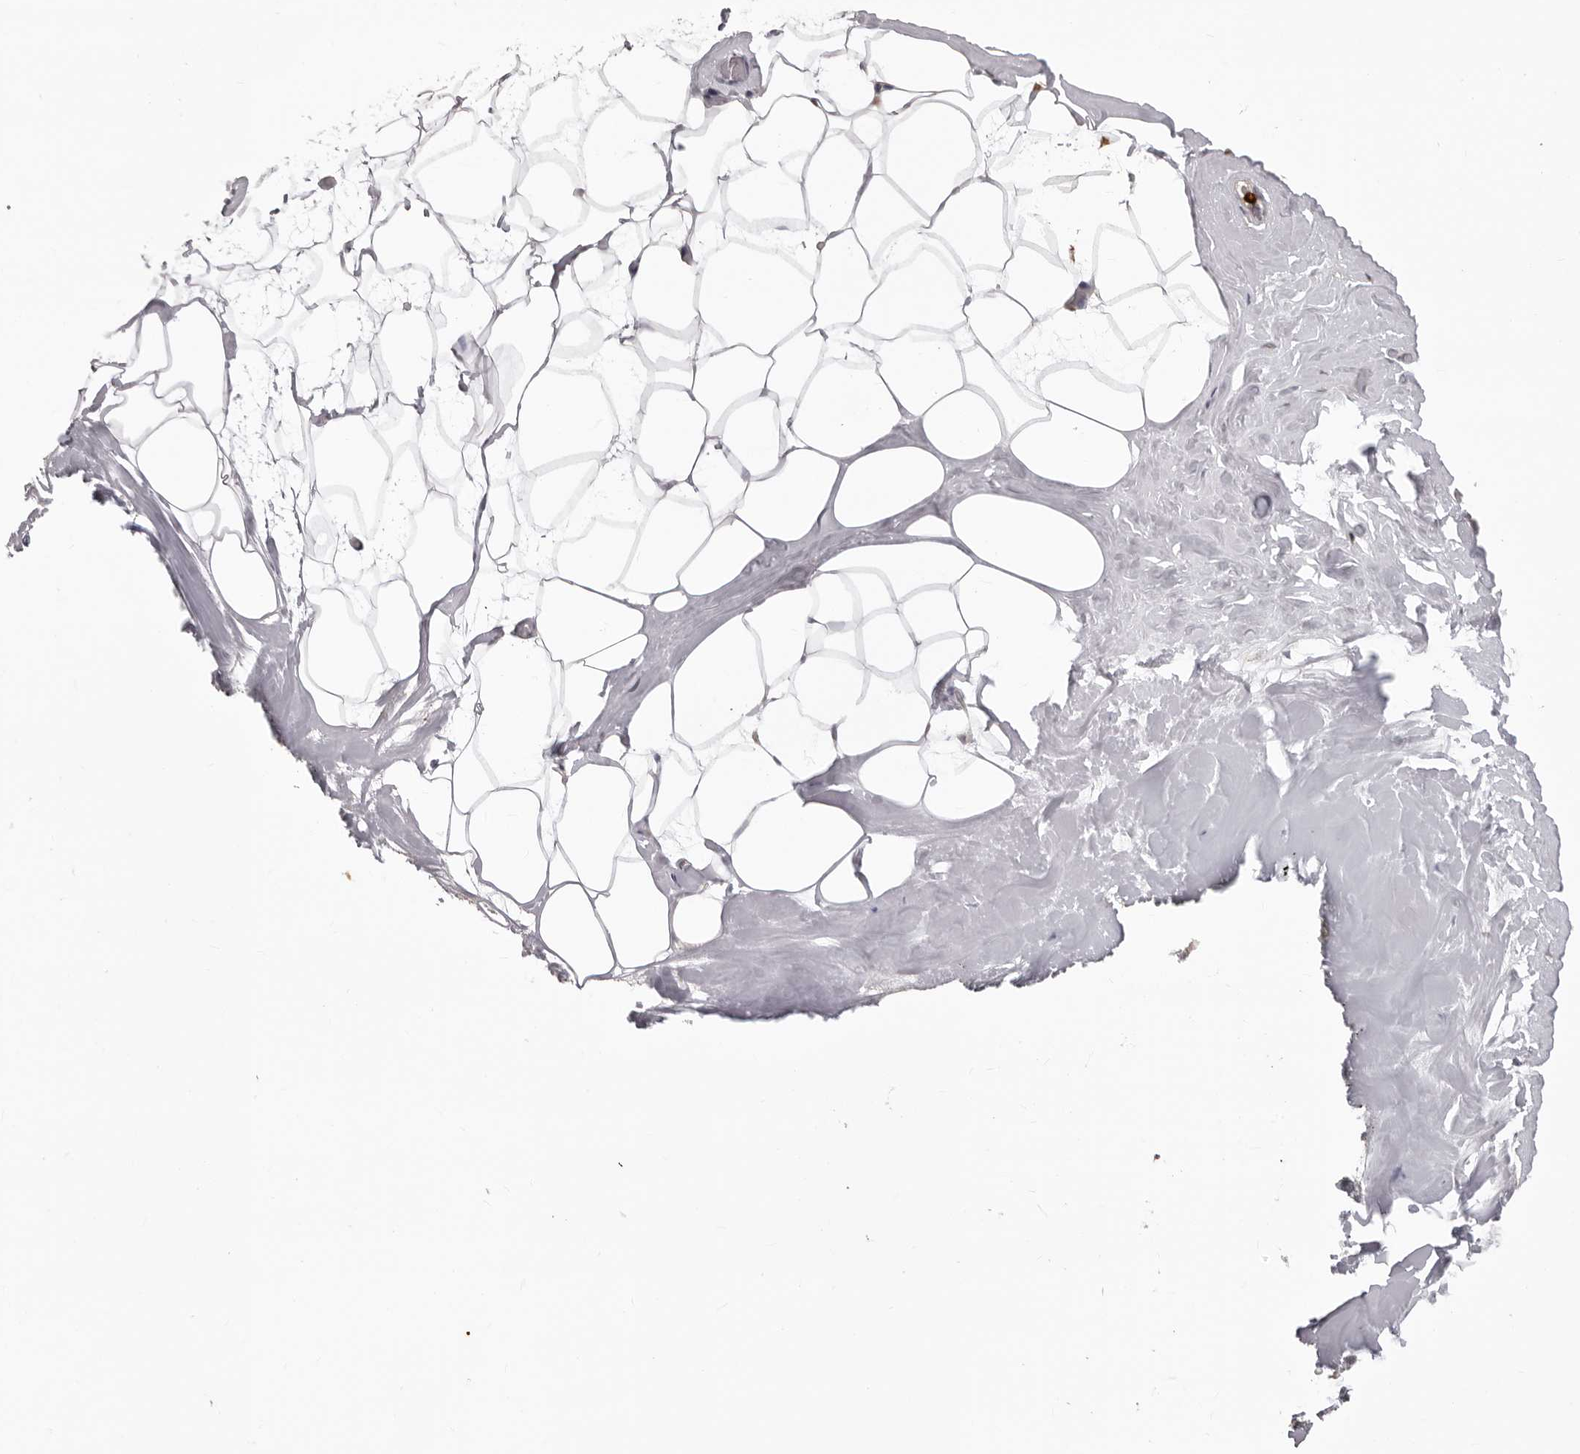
{"staining": {"intensity": "negative", "quantity": "none", "location": "nuclear"}, "tissue": "adipose tissue", "cell_type": "Adipocytes", "image_type": "normal", "snomed": [{"axis": "morphology", "description": "Normal tissue, NOS"}, {"axis": "morphology", "description": "Fibrosis, NOS"}, {"axis": "topography", "description": "Breast"}, {"axis": "topography", "description": "Adipose tissue"}], "caption": "Immunohistochemistry of unremarkable human adipose tissue displays no expression in adipocytes.", "gene": "IL31", "patient": {"sex": "female", "age": 39}}